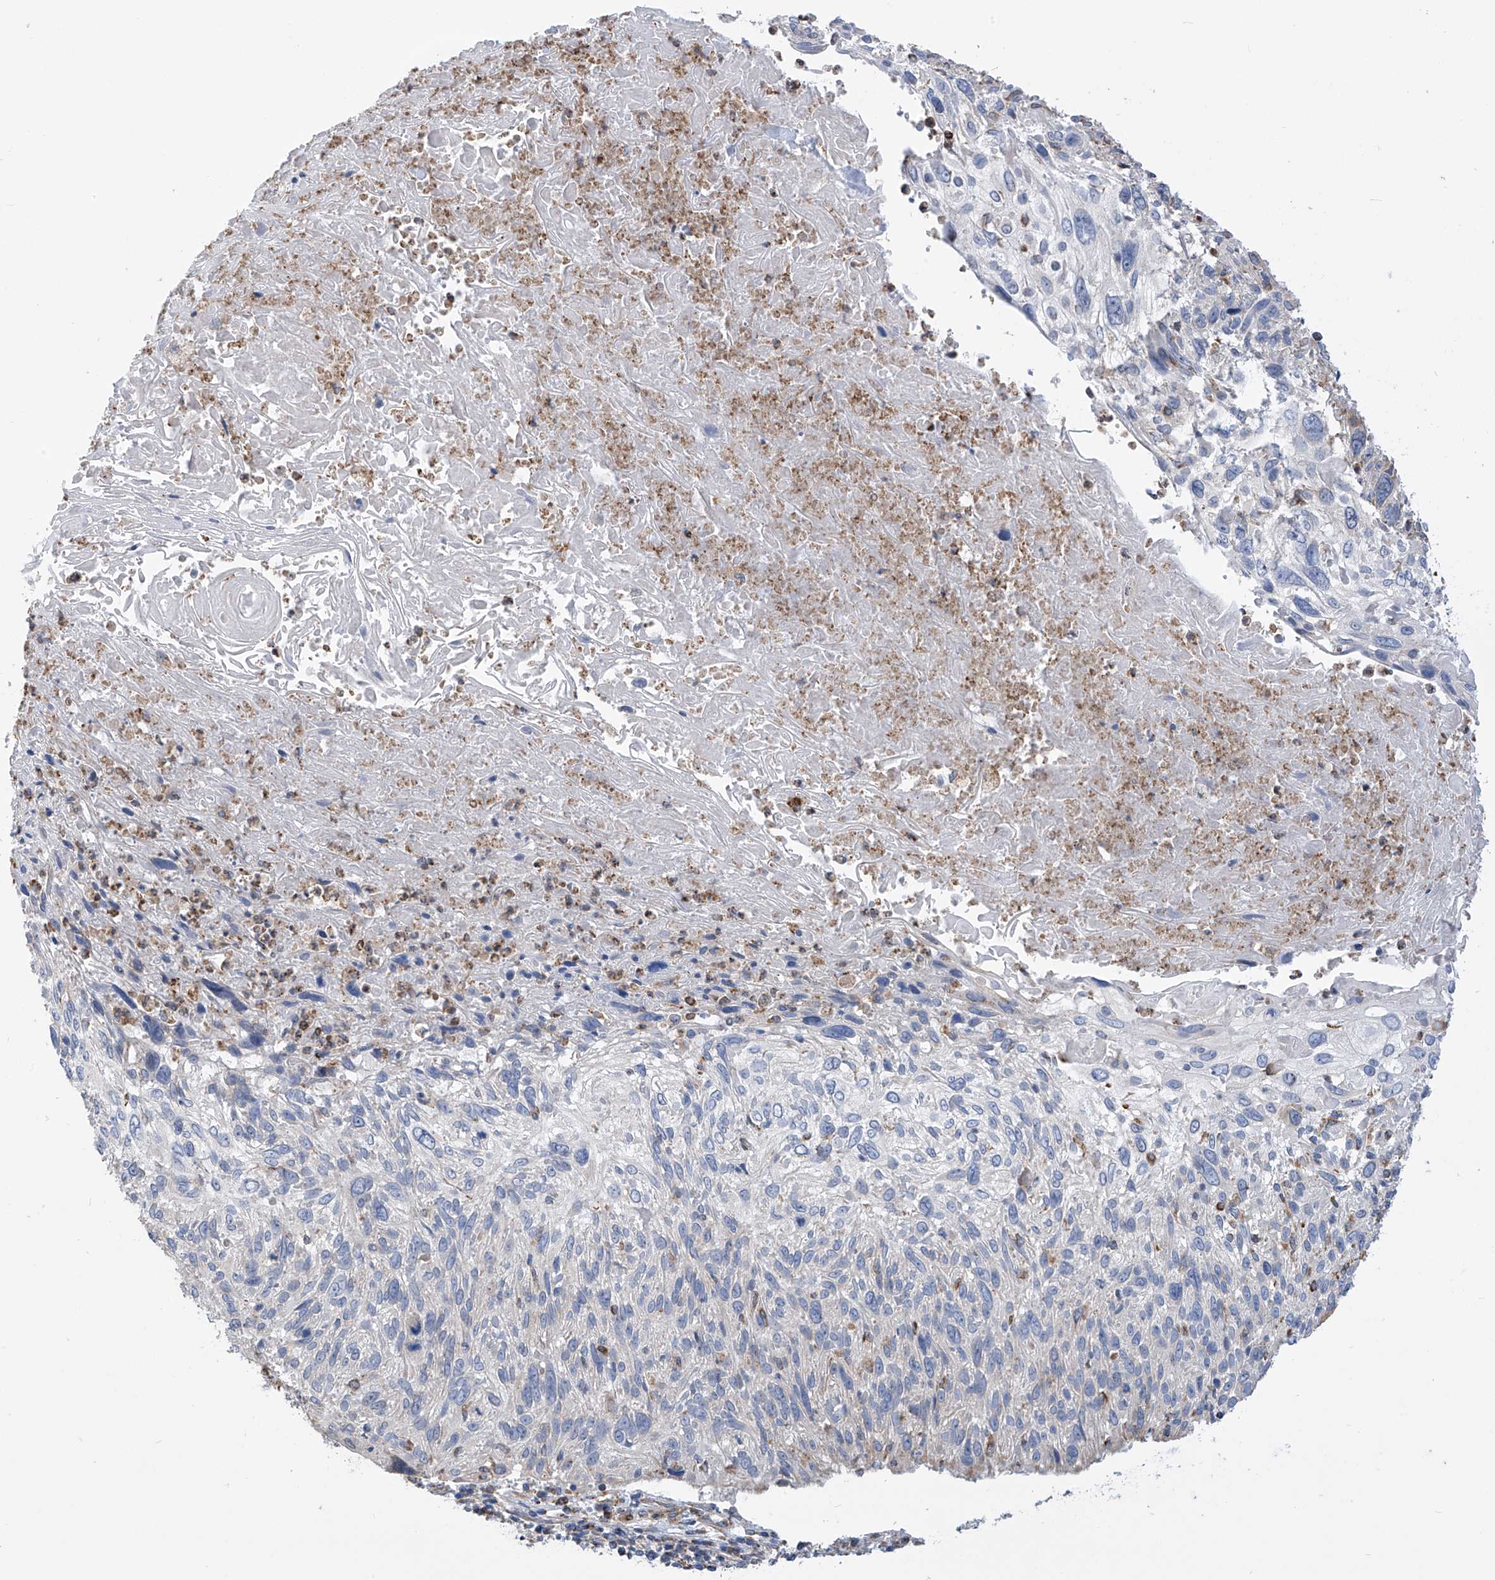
{"staining": {"intensity": "negative", "quantity": "none", "location": "none"}, "tissue": "cervical cancer", "cell_type": "Tumor cells", "image_type": "cancer", "snomed": [{"axis": "morphology", "description": "Squamous cell carcinoma, NOS"}, {"axis": "topography", "description": "Cervix"}], "caption": "Tumor cells show no significant protein positivity in squamous cell carcinoma (cervical).", "gene": "EIF5B", "patient": {"sex": "female", "age": 51}}